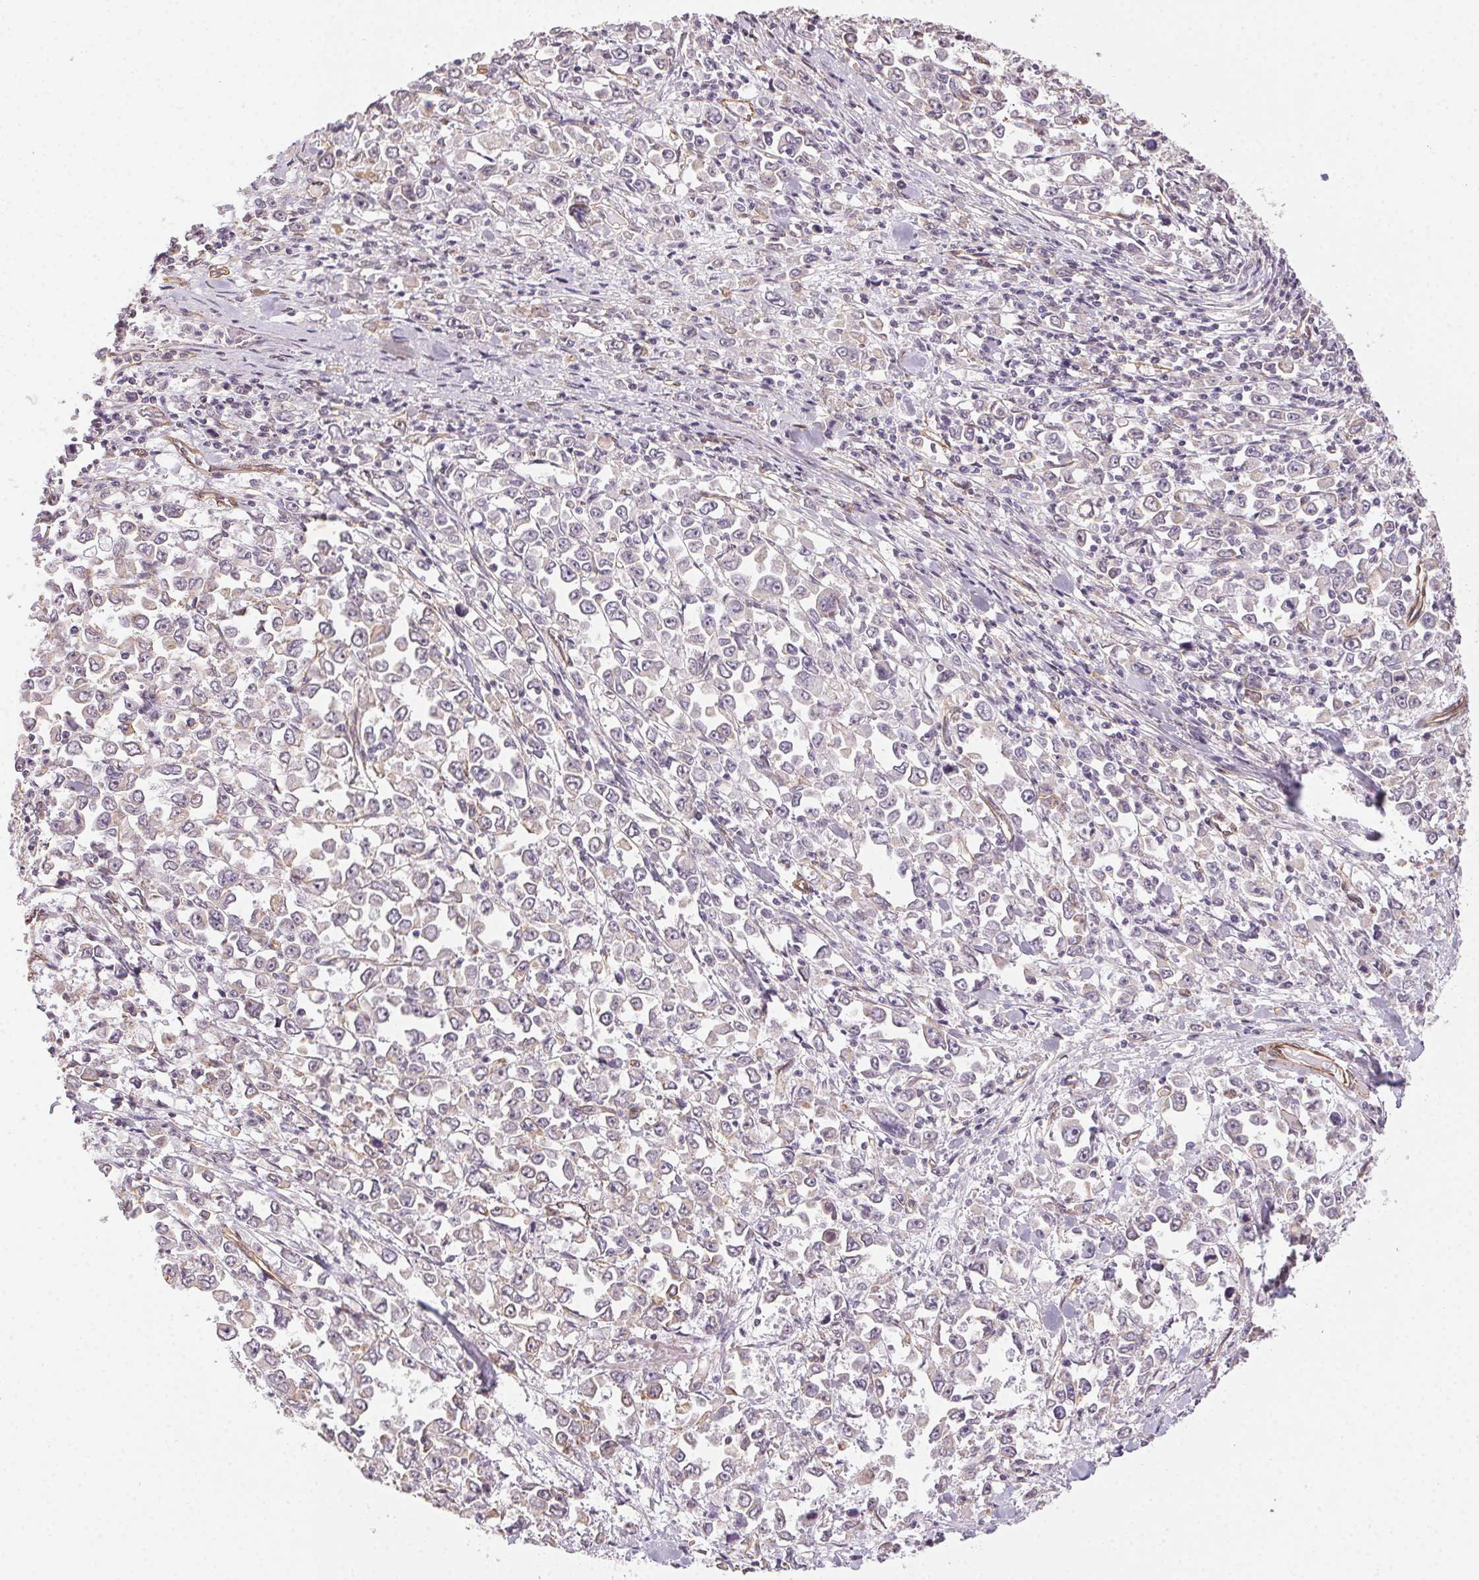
{"staining": {"intensity": "negative", "quantity": "none", "location": "none"}, "tissue": "stomach cancer", "cell_type": "Tumor cells", "image_type": "cancer", "snomed": [{"axis": "morphology", "description": "Adenocarcinoma, NOS"}, {"axis": "topography", "description": "Stomach, upper"}], "caption": "IHC of stomach adenocarcinoma shows no expression in tumor cells.", "gene": "PLA2G4F", "patient": {"sex": "male", "age": 70}}